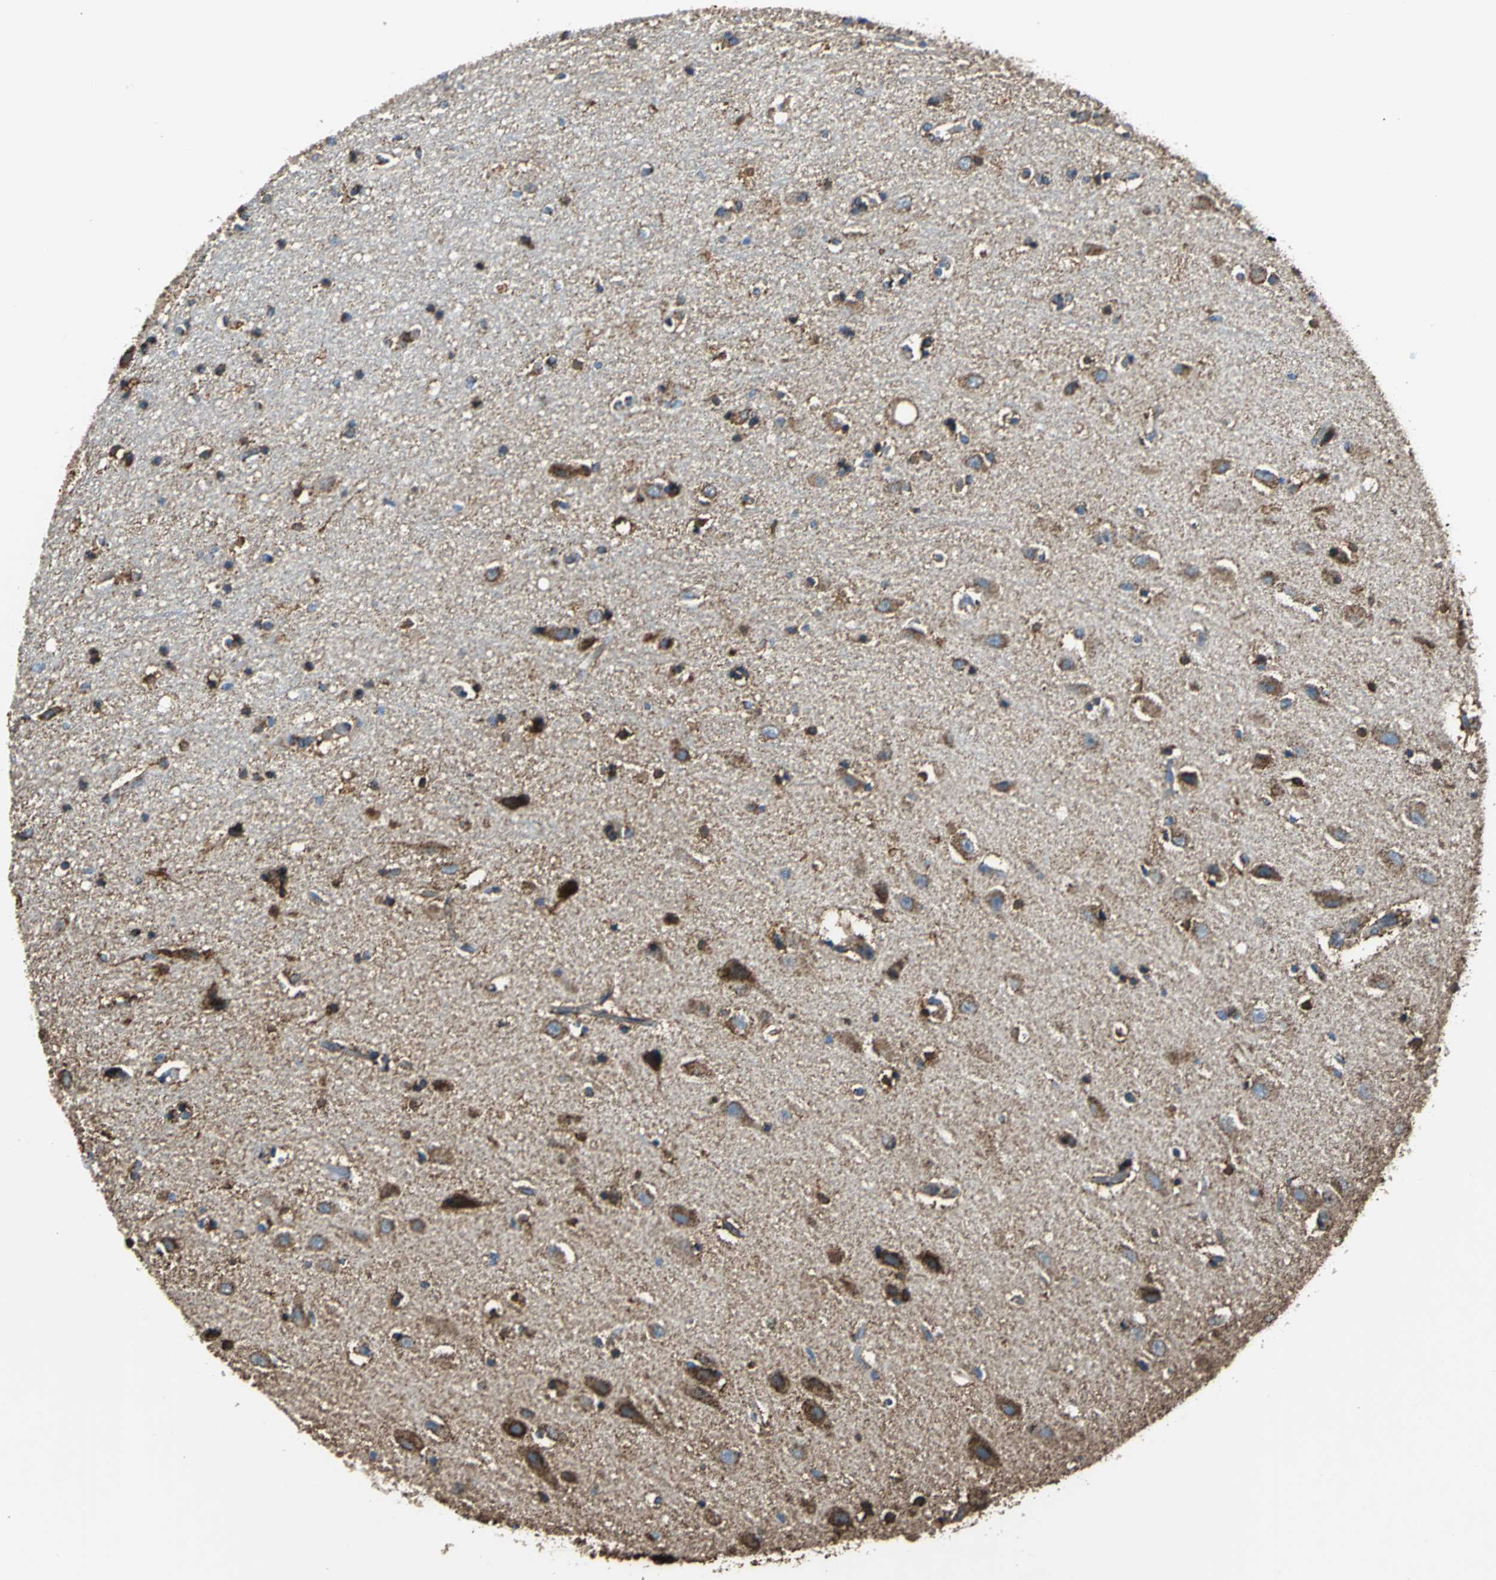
{"staining": {"intensity": "strong", "quantity": ">75%", "location": "cytoplasmic/membranous"}, "tissue": "hippocampus", "cell_type": "Glial cells", "image_type": "normal", "snomed": [{"axis": "morphology", "description": "Normal tissue, NOS"}, {"axis": "topography", "description": "Hippocampus"}], "caption": "Protein analysis of benign hippocampus reveals strong cytoplasmic/membranous expression in approximately >75% of glial cells.", "gene": "ECH1", "patient": {"sex": "female", "age": 54}}